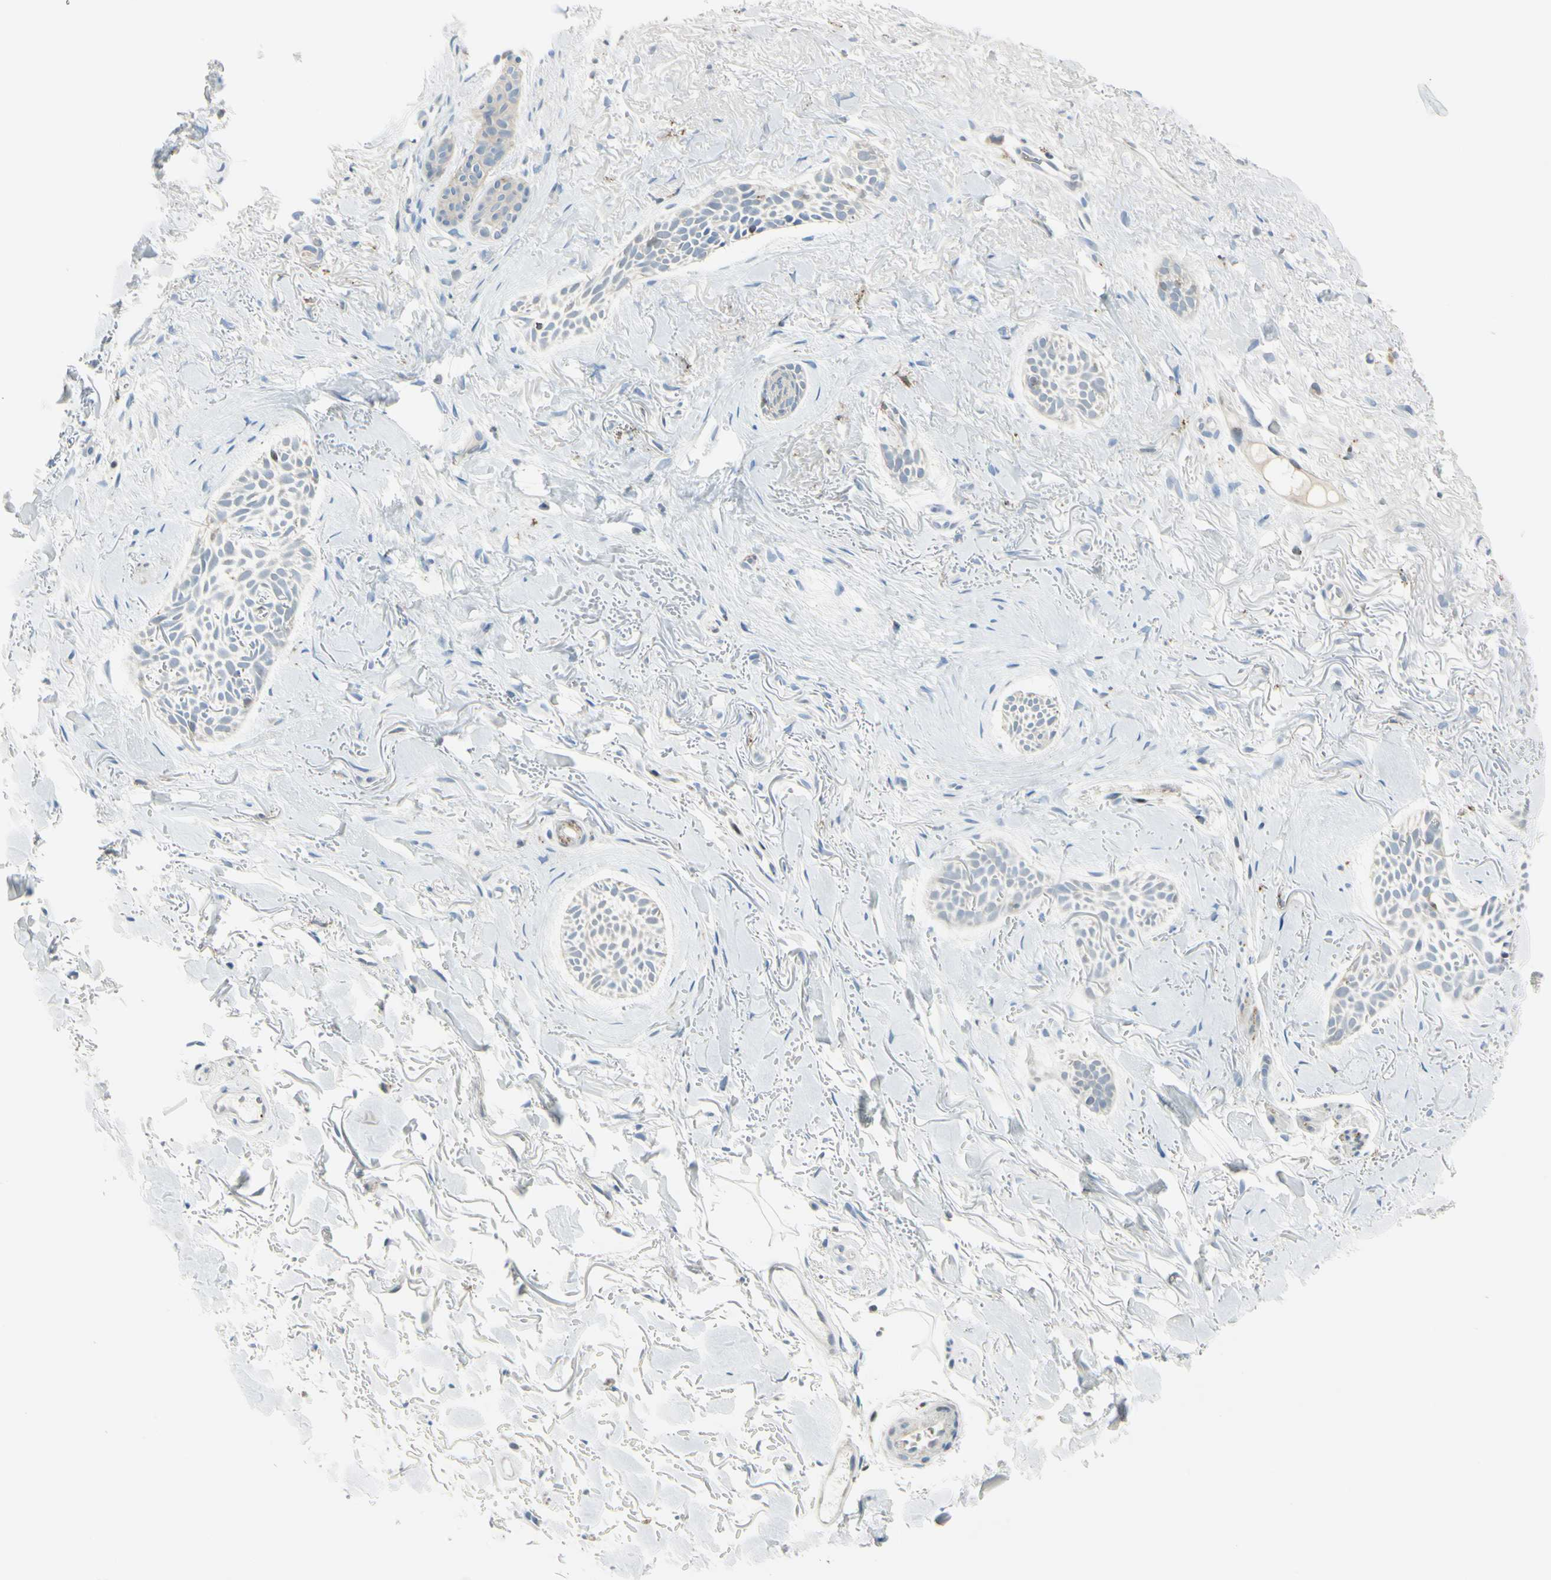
{"staining": {"intensity": "weak", "quantity": "25%-75%", "location": "cytoplasmic/membranous"}, "tissue": "skin cancer", "cell_type": "Tumor cells", "image_type": "cancer", "snomed": [{"axis": "morphology", "description": "Normal tissue, NOS"}, {"axis": "morphology", "description": "Basal cell carcinoma"}, {"axis": "topography", "description": "Skin"}], "caption": "Weak cytoplasmic/membranous positivity for a protein is appreciated in about 25%-75% of tumor cells of basal cell carcinoma (skin) using immunohistochemistry (IHC).", "gene": "CYRIB", "patient": {"sex": "female", "age": 84}}